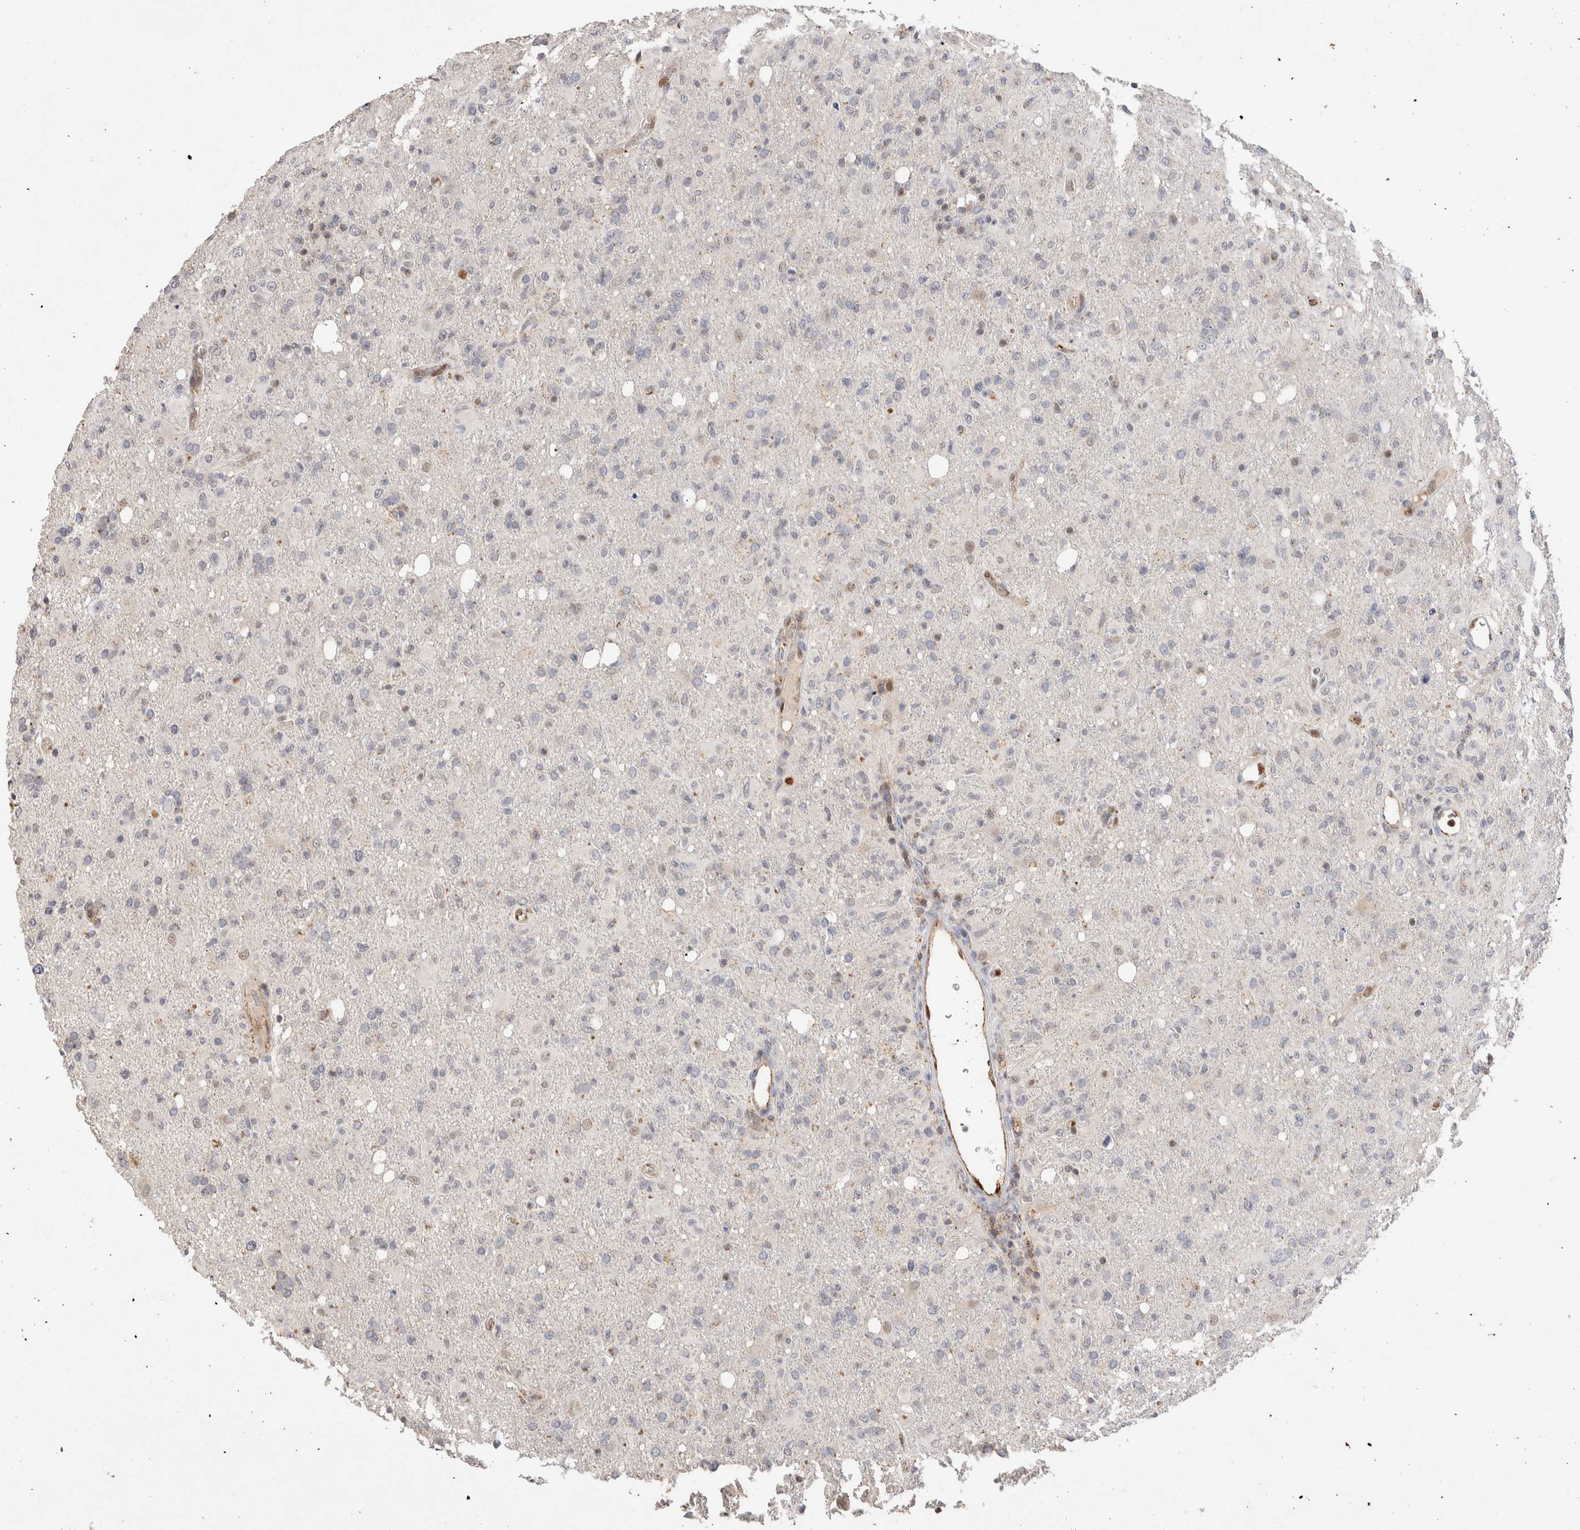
{"staining": {"intensity": "negative", "quantity": "none", "location": "none"}, "tissue": "glioma", "cell_type": "Tumor cells", "image_type": "cancer", "snomed": [{"axis": "morphology", "description": "Glioma, malignant, High grade"}, {"axis": "topography", "description": "Brain"}], "caption": "There is no significant positivity in tumor cells of glioma.", "gene": "NSMAF", "patient": {"sex": "female", "age": 57}}